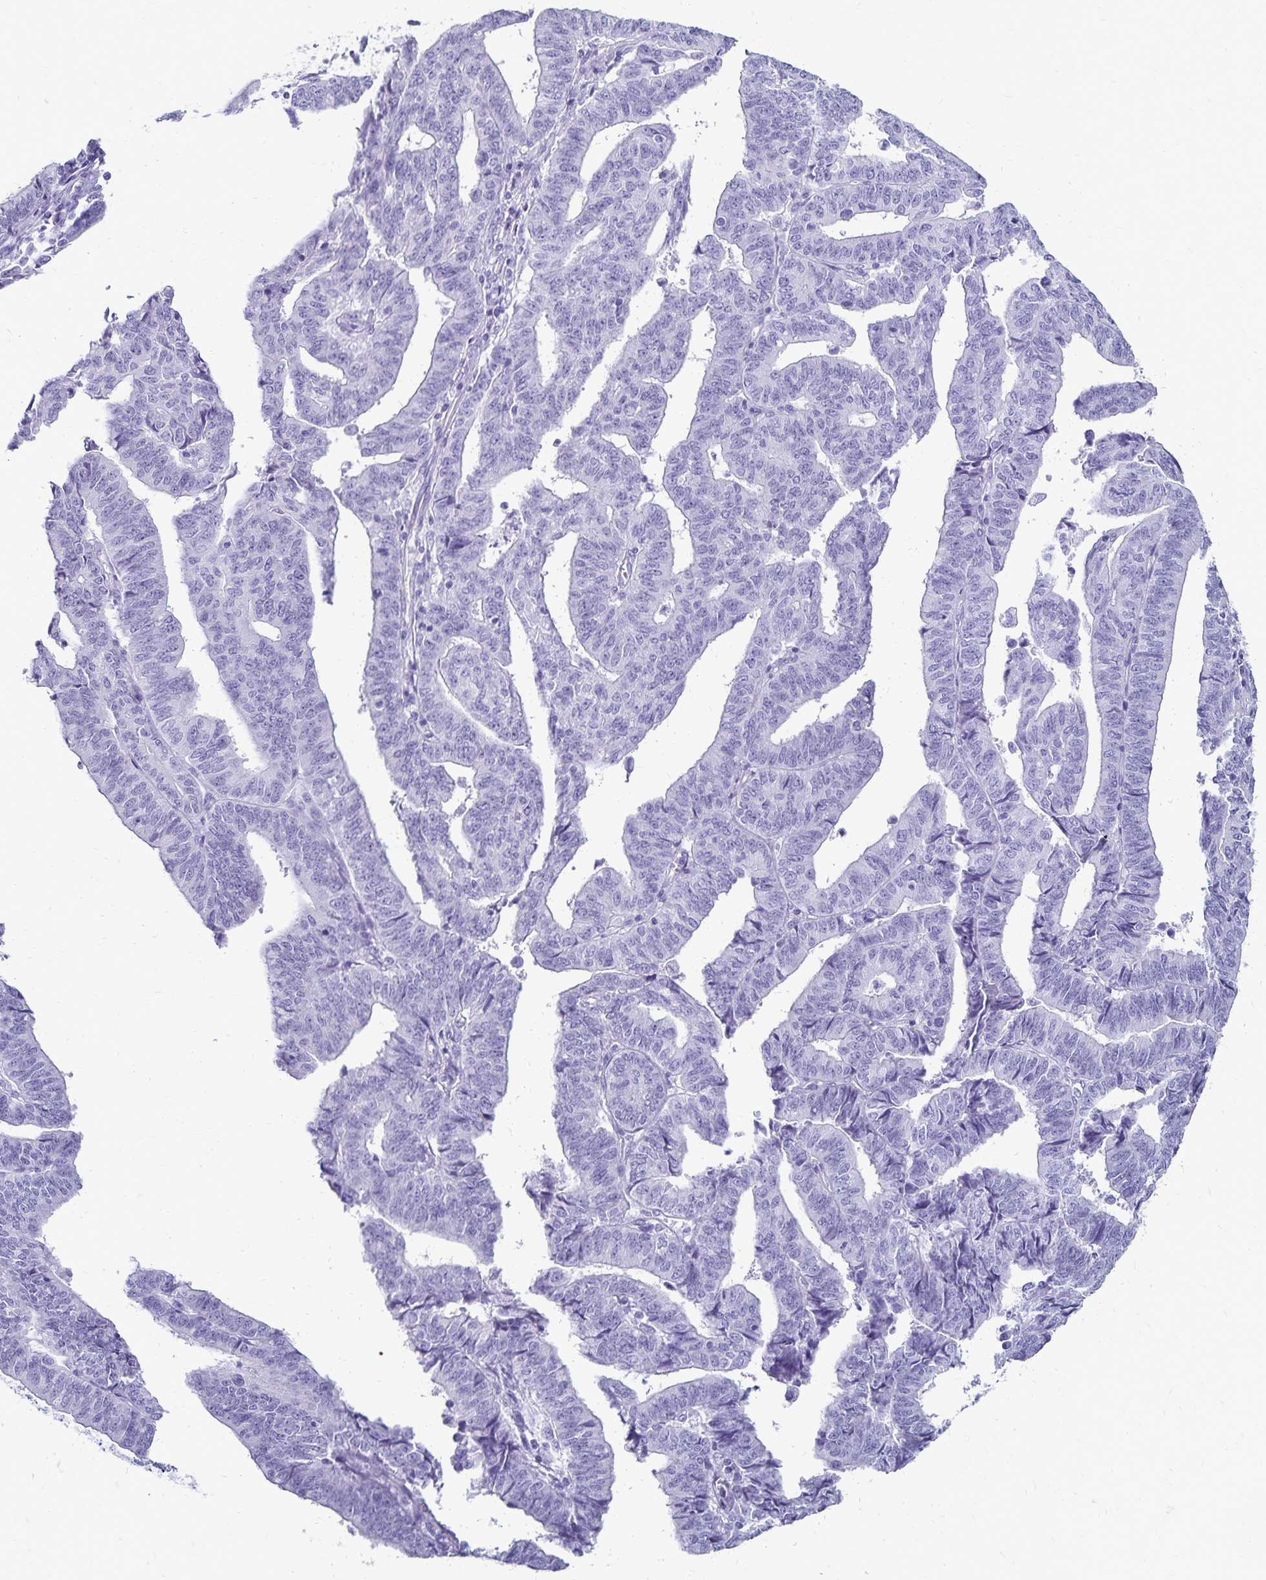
{"staining": {"intensity": "negative", "quantity": "none", "location": "none"}, "tissue": "endometrial cancer", "cell_type": "Tumor cells", "image_type": "cancer", "snomed": [{"axis": "morphology", "description": "Adenocarcinoma, NOS"}, {"axis": "topography", "description": "Endometrium"}], "caption": "This is a photomicrograph of immunohistochemistry (IHC) staining of endometrial cancer (adenocarcinoma), which shows no positivity in tumor cells.", "gene": "GIP", "patient": {"sex": "female", "age": 65}}